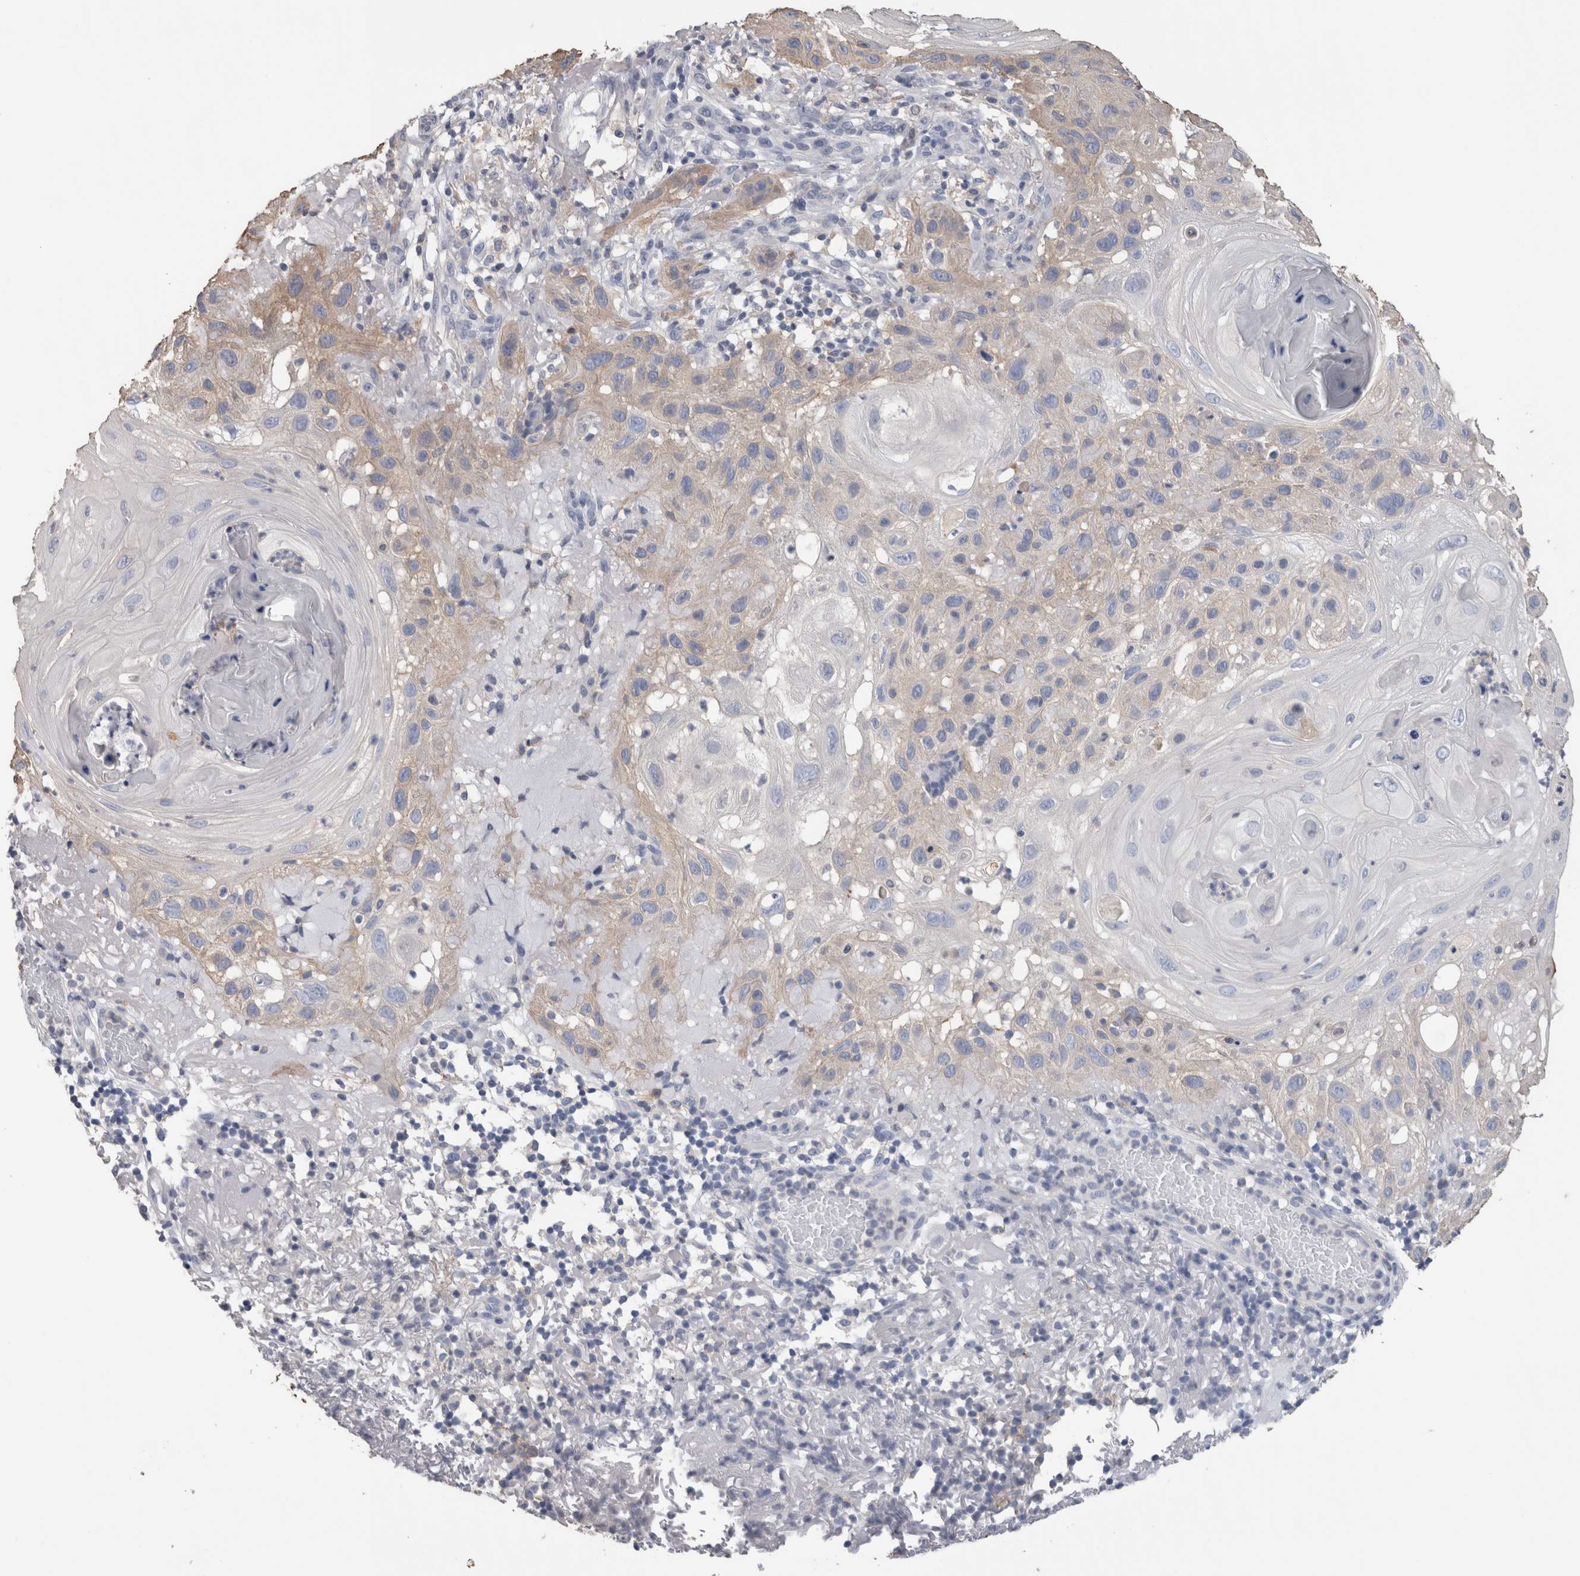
{"staining": {"intensity": "weak", "quantity": "<25%", "location": "cytoplasmic/membranous"}, "tissue": "skin cancer", "cell_type": "Tumor cells", "image_type": "cancer", "snomed": [{"axis": "morphology", "description": "Squamous cell carcinoma, NOS"}, {"axis": "topography", "description": "Skin"}], "caption": "Protein analysis of skin cancer (squamous cell carcinoma) demonstrates no significant positivity in tumor cells.", "gene": "SCRN1", "patient": {"sex": "female", "age": 96}}